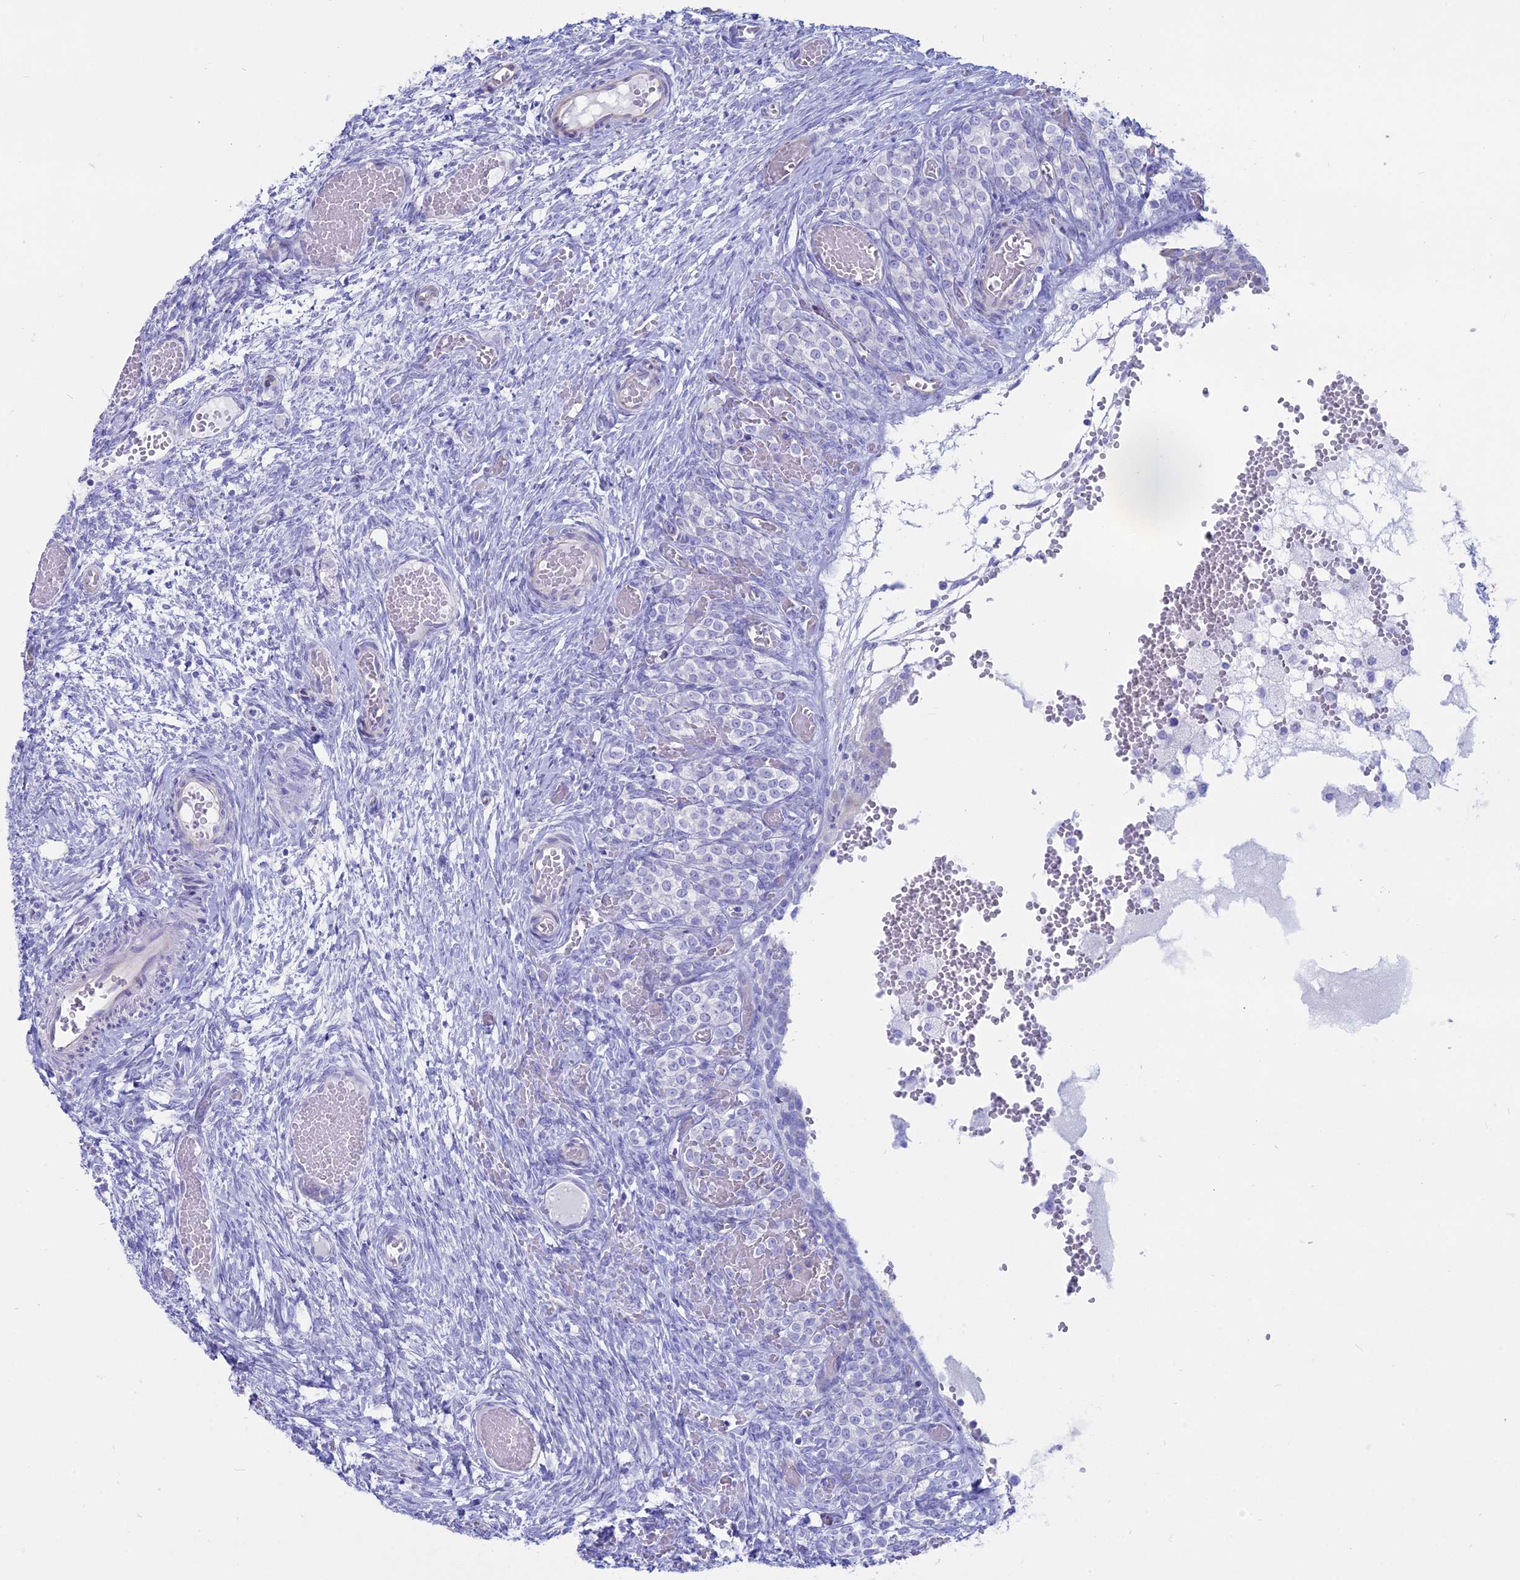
{"staining": {"intensity": "negative", "quantity": "none", "location": "none"}, "tissue": "ovary", "cell_type": "Ovarian stroma cells", "image_type": "normal", "snomed": [{"axis": "morphology", "description": "Adenocarcinoma, NOS"}, {"axis": "topography", "description": "Endometrium"}], "caption": "An immunohistochemistry (IHC) image of unremarkable ovary is shown. There is no staining in ovarian stroma cells of ovary.", "gene": "OR2AE1", "patient": {"sex": "female", "age": 32}}